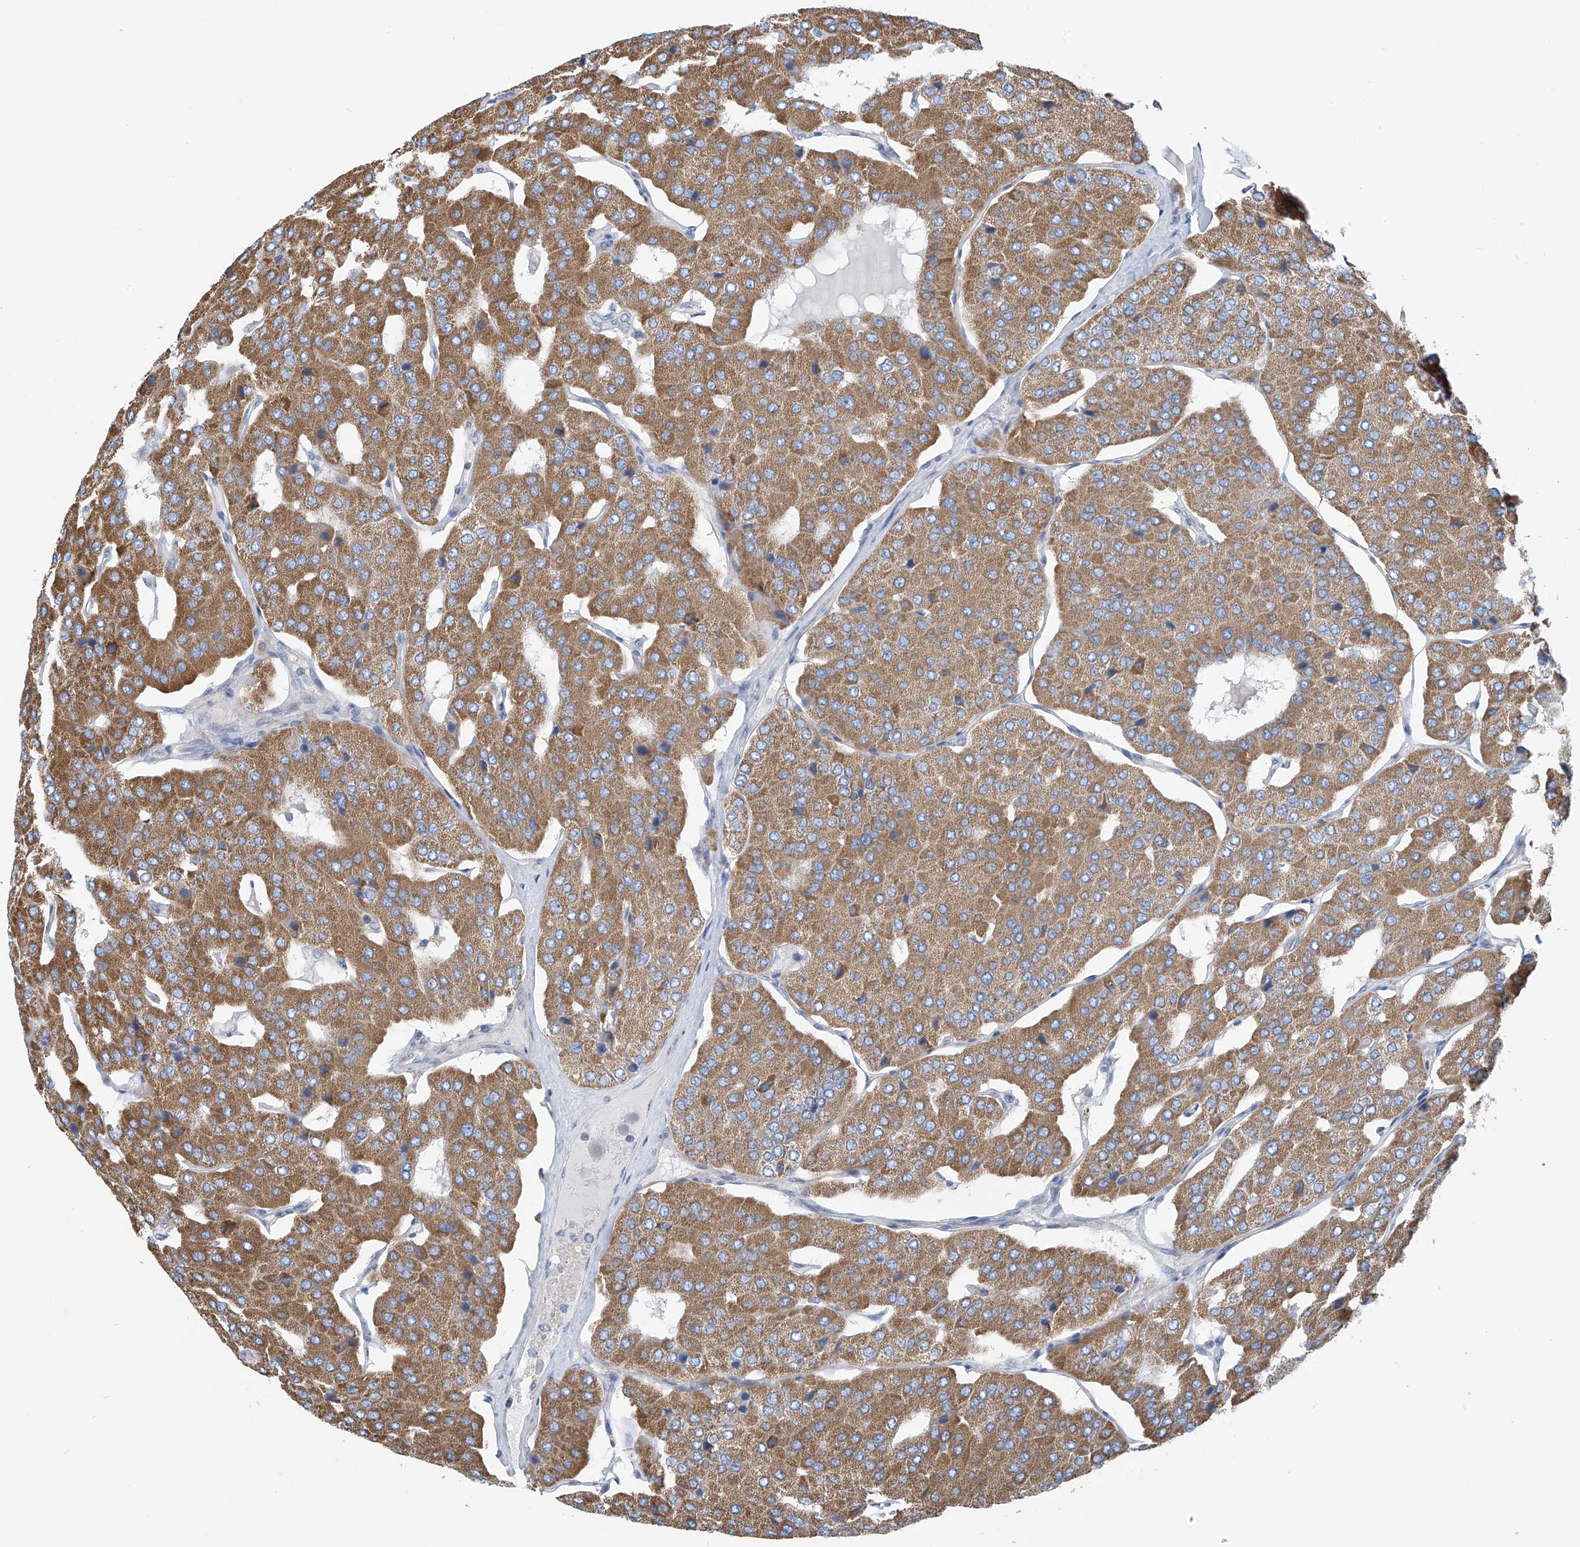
{"staining": {"intensity": "moderate", "quantity": ">75%", "location": "cytoplasmic/membranous"}, "tissue": "parathyroid gland", "cell_type": "Glandular cells", "image_type": "normal", "snomed": [{"axis": "morphology", "description": "Normal tissue, NOS"}, {"axis": "morphology", "description": "Adenoma, NOS"}, {"axis": "topography", "description": "Parathyroid gland"}], "caption": "Immunohistochemical staining of normal human parathyroid gland demonstrates >75% levels of moderate cytoplasmic/membranous protein positivity in approximately >75% of glandular cells.", "gene": "SYN3", "patient": {"sex": "female", "age": 86}}